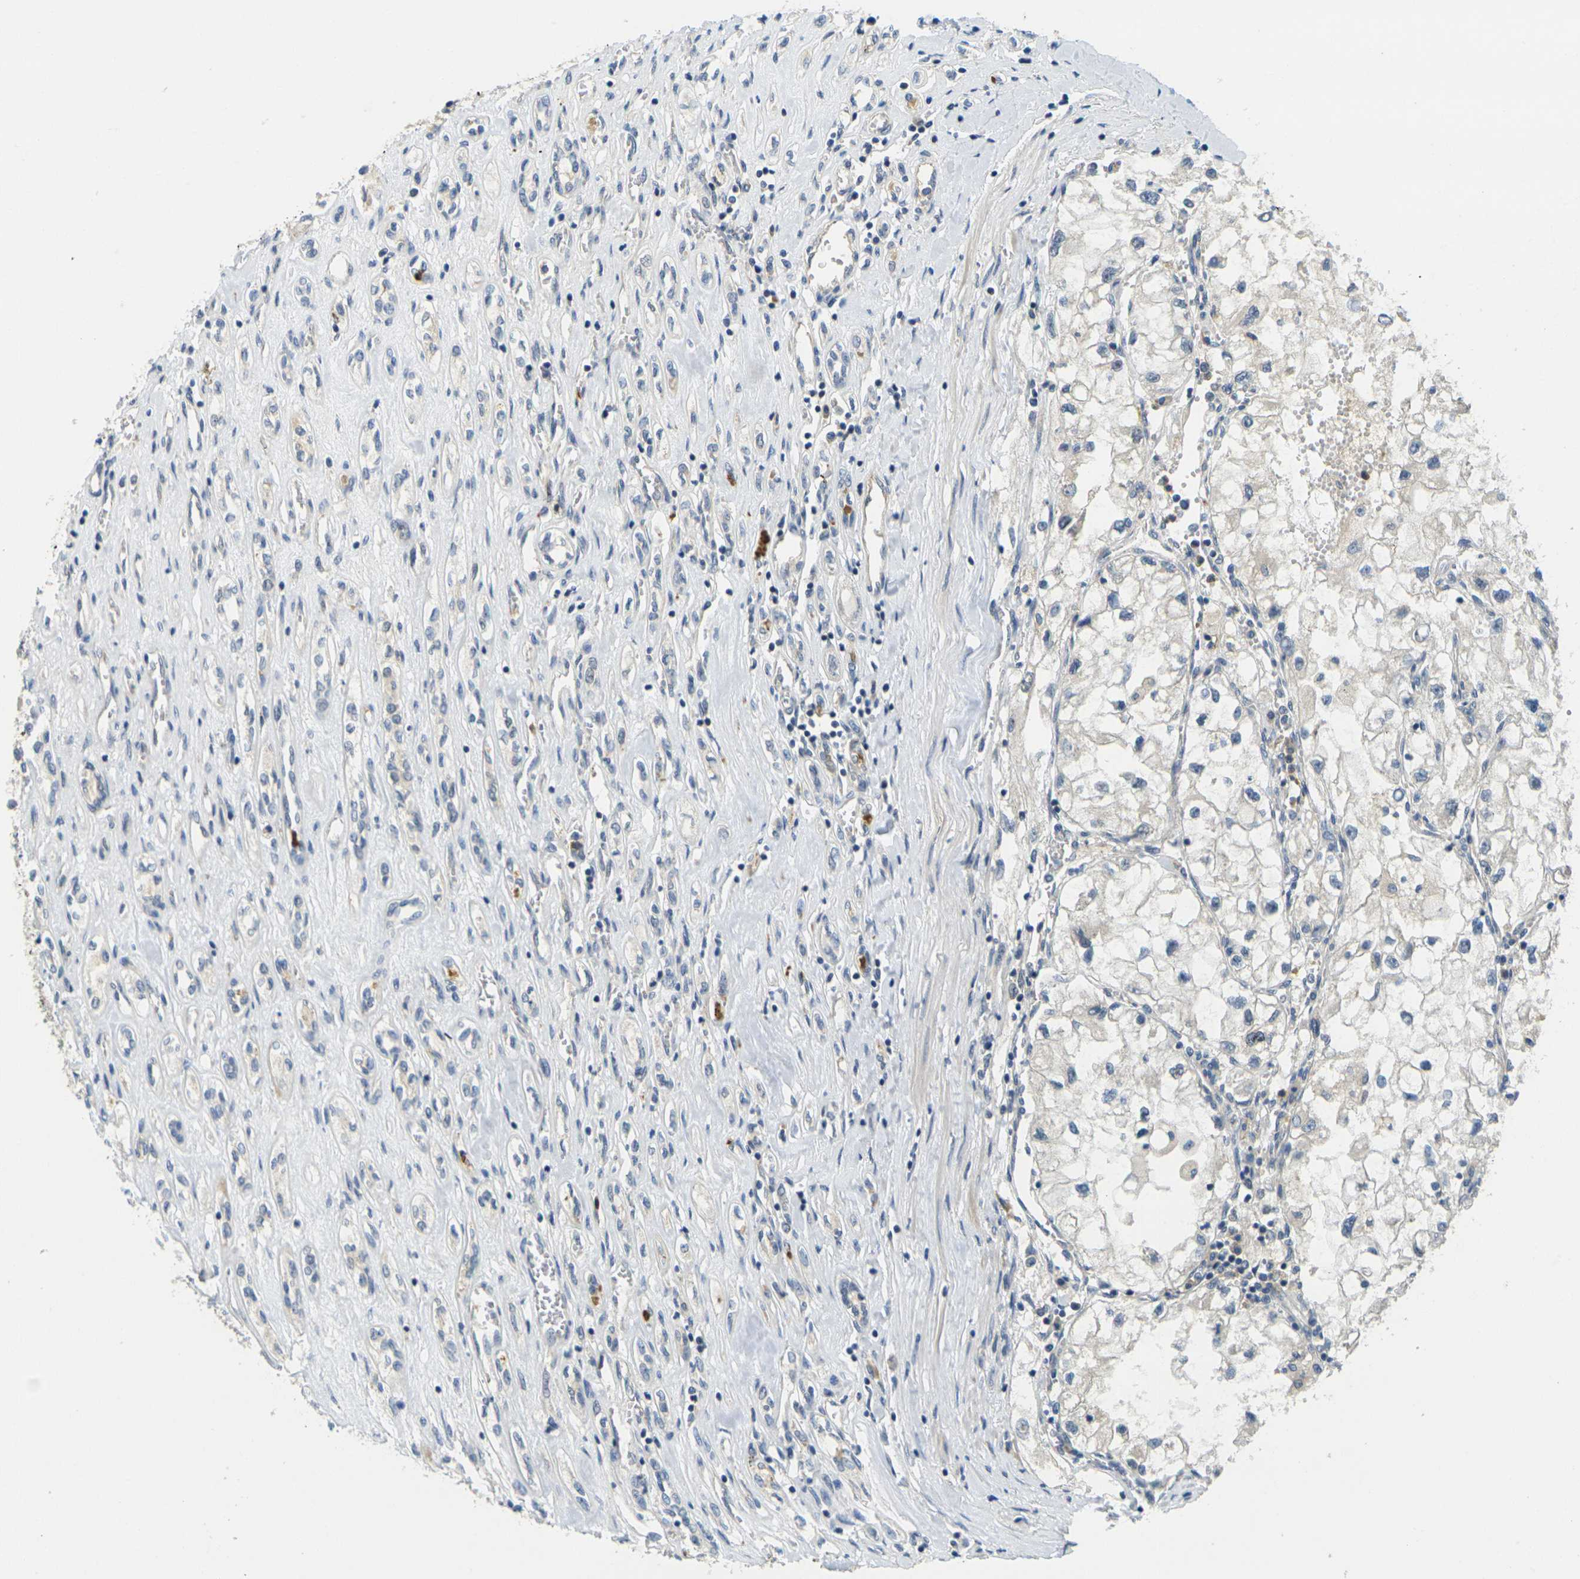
{"staining": {"intensity": "negative", "quantity": "none", "location": "none"}, "tissue": "renal cancer", "cell_type": "Tumor cells", "image_type": "cancer", "snomed": [{"axis": "morphology", "description": "Adenocarcinoma, NOS"}, {"axis": "topography", "description": "Kidney"}], "caption": "Immunohistochemistry (IHC) image of neoplastic tissue: adenocarcinoma (renal) stained with DAB (3,3'-diaminobenzidine) displays no significant protein expression in tumor cells.", "gene": "MINAR2", "patient": {"sex": "female", "age": 70}}